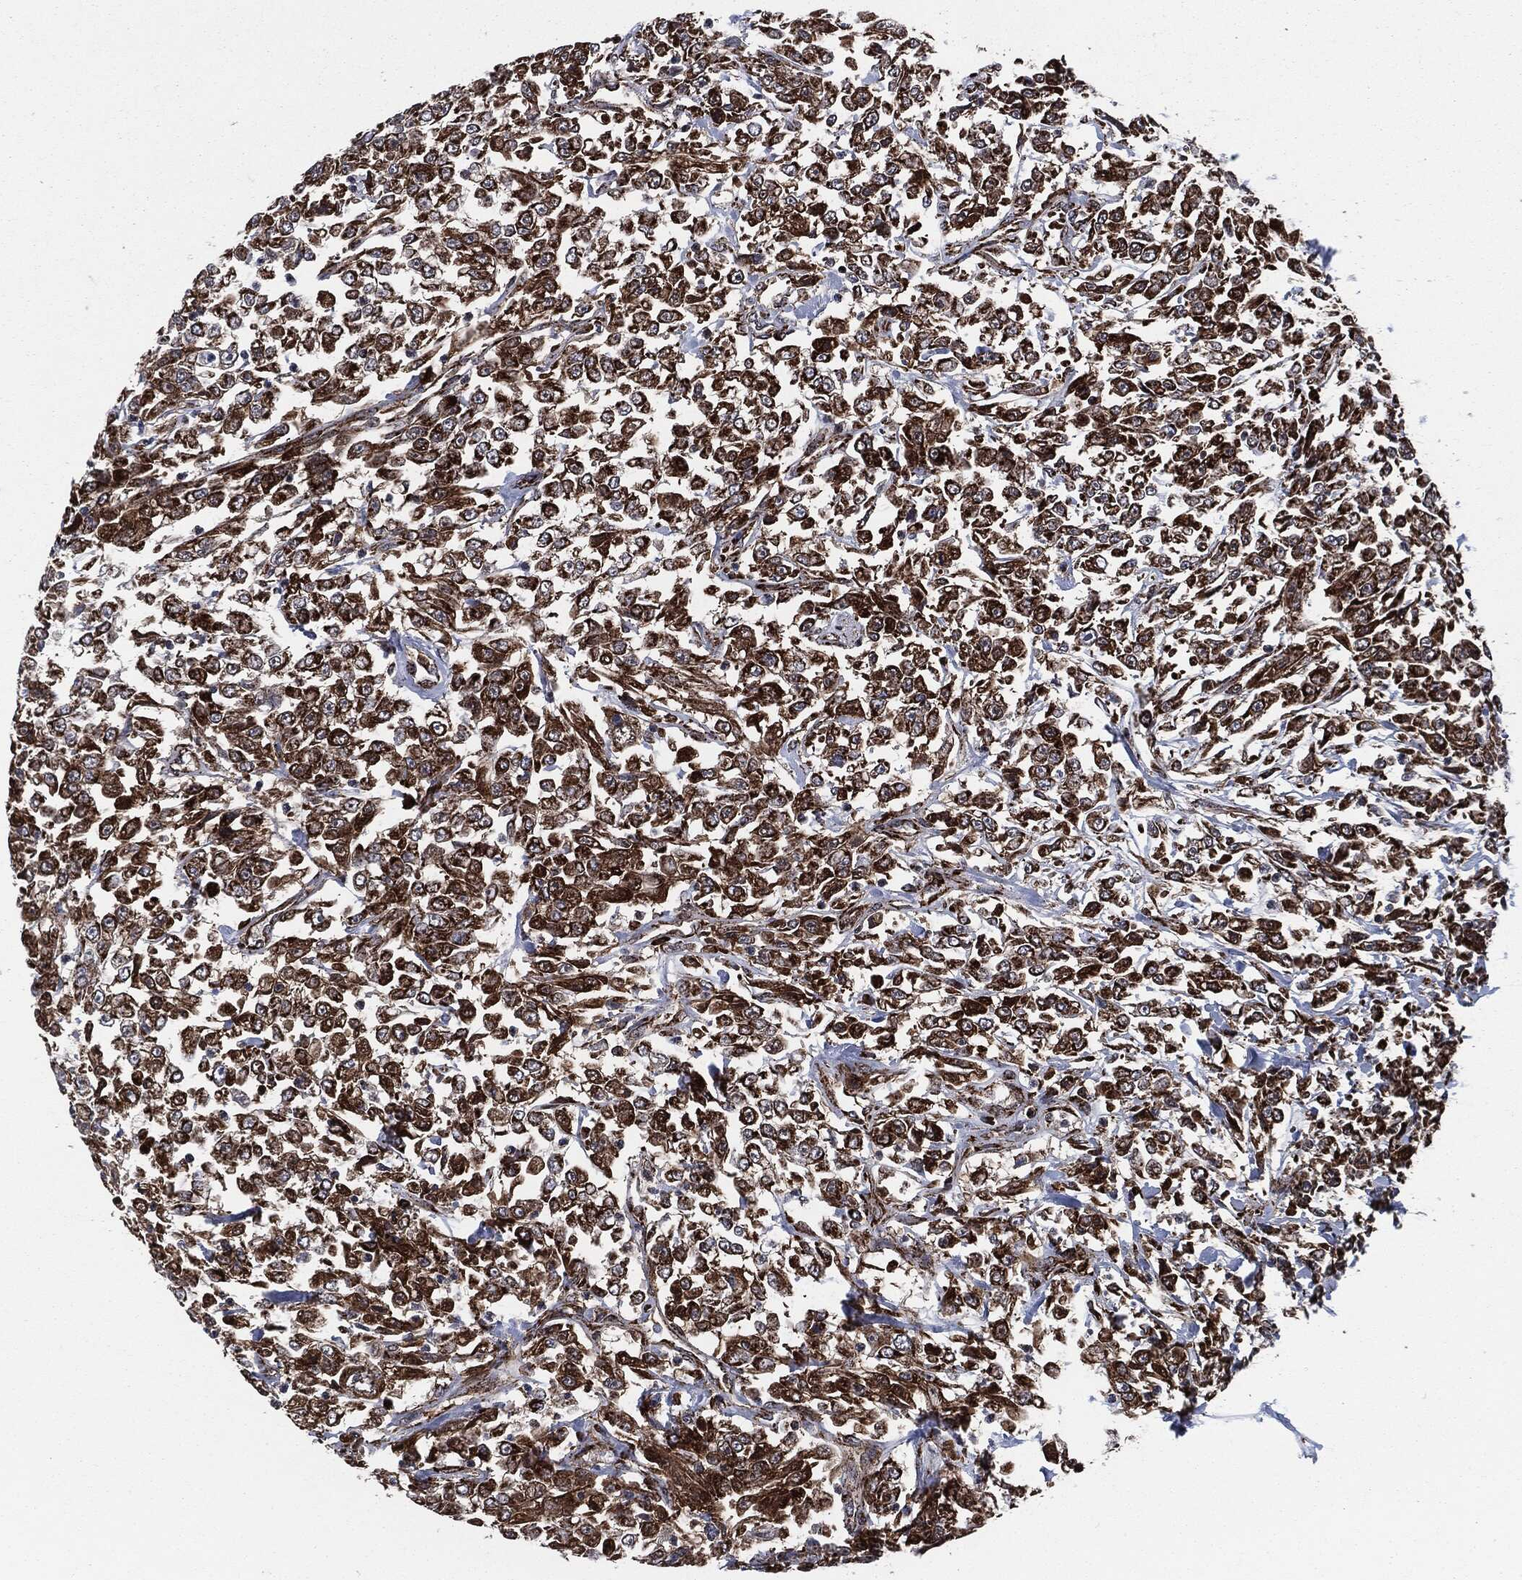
{"staining": {"intensity": "strong", "quantity": "25%-75%", "location": "cytoplasmic/membranous"}, "tissue": "urothelial cancer", "cell_type": "Tumor cells", "image_type": "cancer", "snomed": [{"axis": "morphology", "description": "Urothelial carcinoma, High grade"}, {"axis": "topography", "description": "Urinary bladder"}], "caption": "Tumor cells reveal high levels of strong cytoplasmic/membranous staining in about 25%-75% of cells in high-grade urothelial carcinoma.", "gene": "FH", "patient": {"sex": "male", "age": 46}}